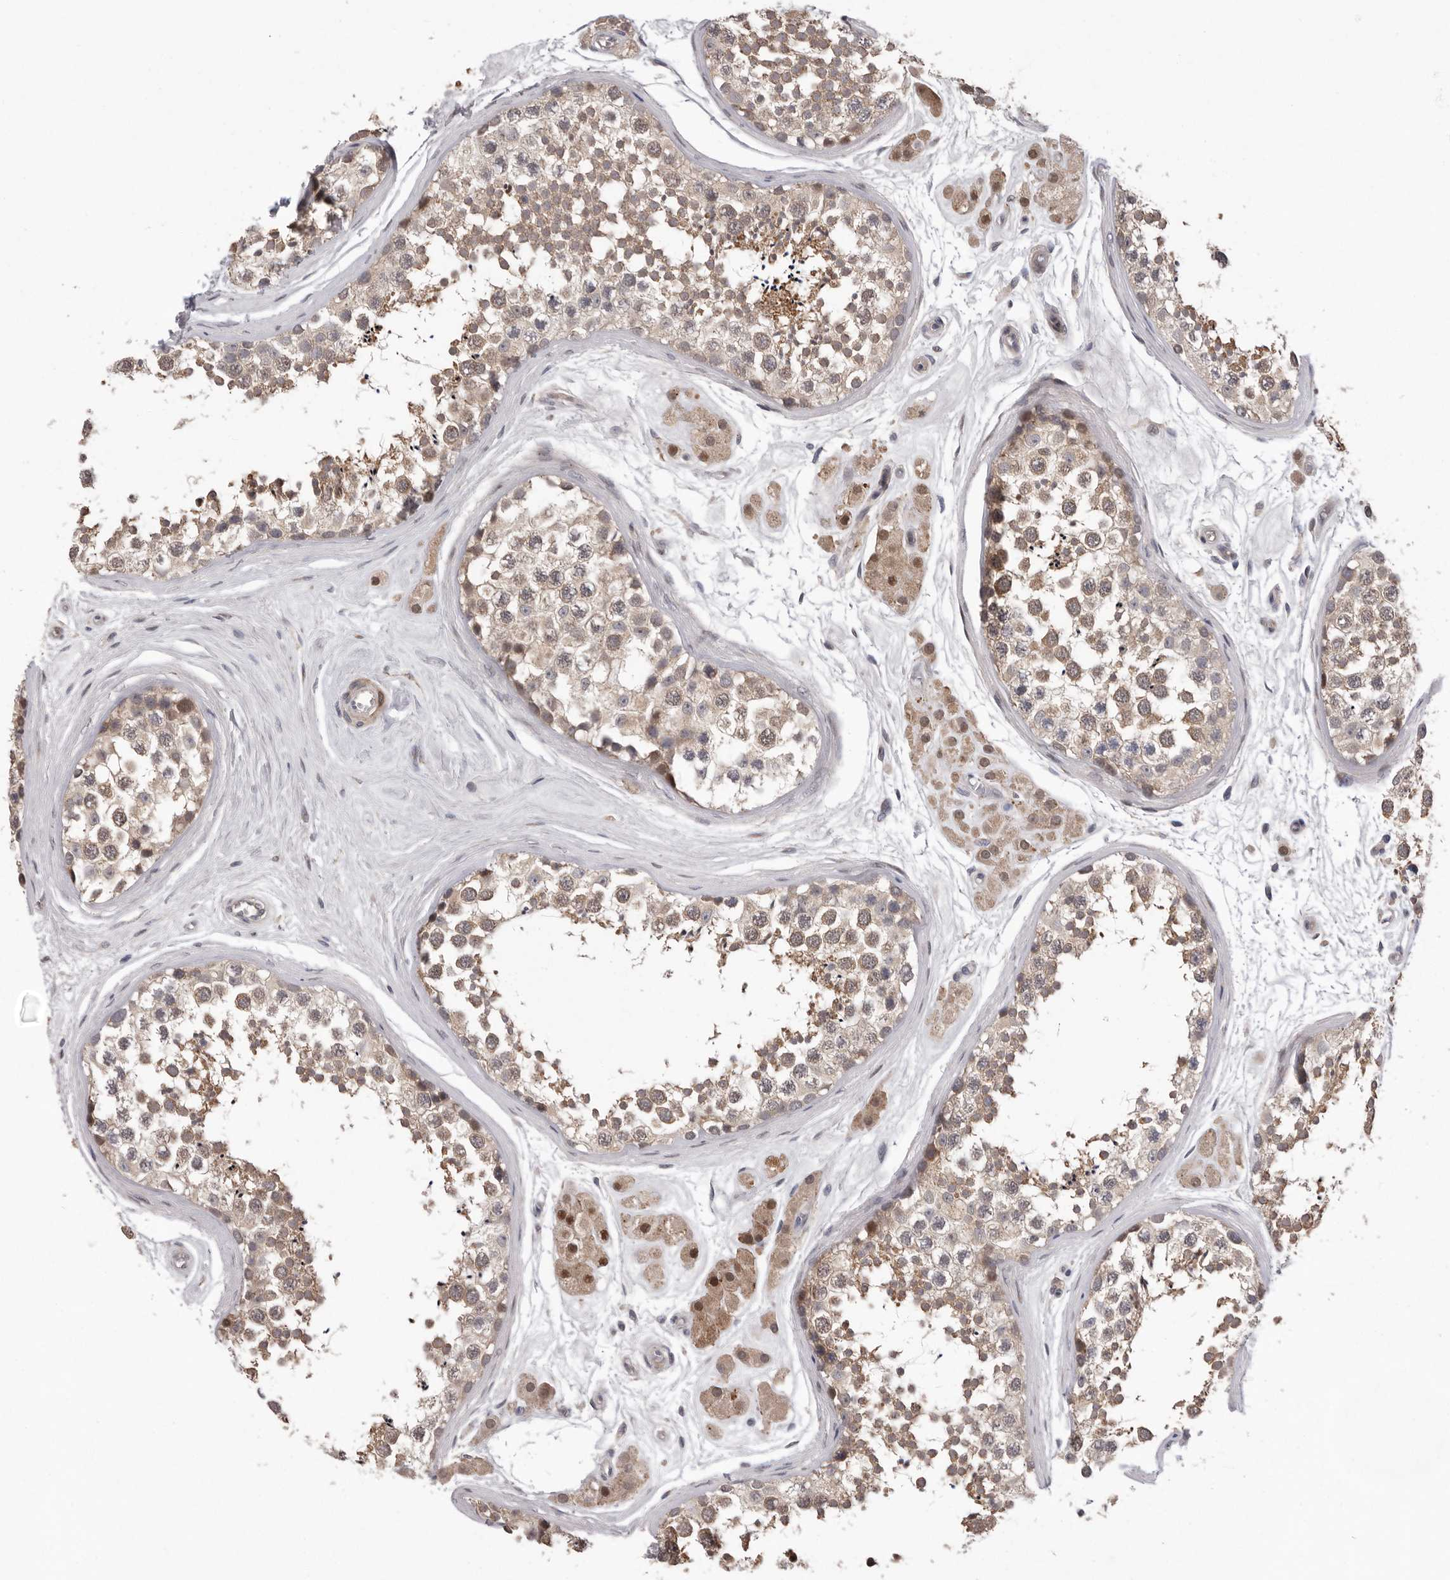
{"staining": {"intensity": "weak", "quantity": ">75%", "location": "cytoplasmic/membranous"}, "tissue": "testis", "cell_type": "Cells in seminiferous ducts", "image_type": "normal", "snomed": [{"axis": "morphology", "description": "Normal tissue, NOS"}, {"axis": "topography", "description": "Testis"}], "caption": "Immunohistochemical staining of benign testis shows low levels of weak cytoplasmic/membranous expression in about >75% of cells in seminiferous ducts.", "gene": "ATXN3L", "patient": {"sex": "male", "age": 56}}